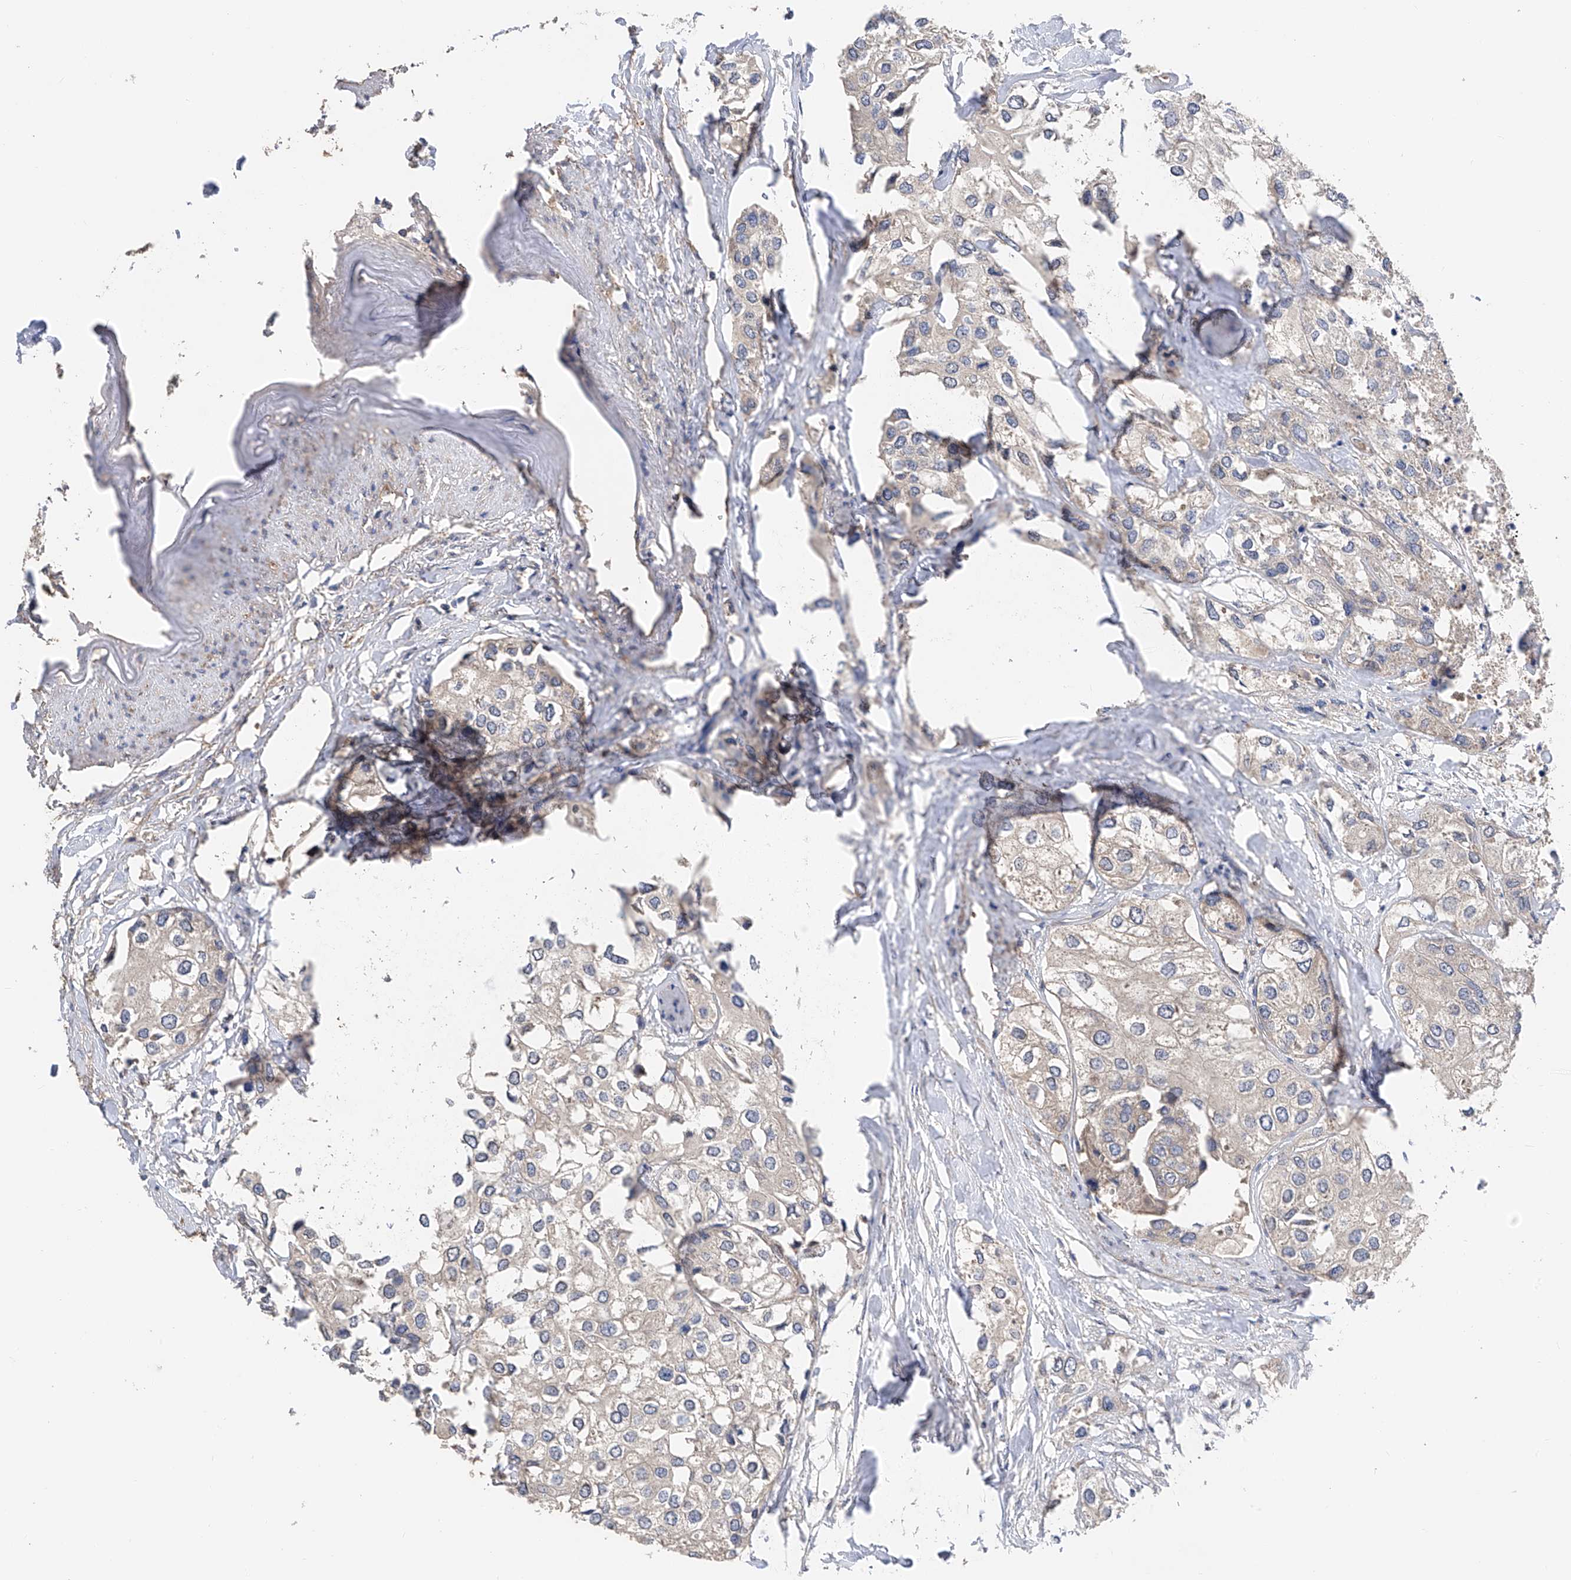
{"staining": {"intensity": "negative", "quantity": "none", "location": "none"}, "tissue": "urothelial cancer", "cell_type": "Tumor cells", "image_type": "cancer", "snomed": [{"axis": "morphology", "description": "Urothelial carcinoma, High grade"}, {"axis": "topography", "description": "Urinary bladder"}], "caption": "Tumor cells show no significant protein expression in urothelial carcinoma (high-grade). (Brightfield microscopy of DAB (3,3'-diaminobenzidine) immunohistochemistry (IHC) at high magnification).", "gene": "PTK2", "patient": {"sex": "male", "age": 64}}